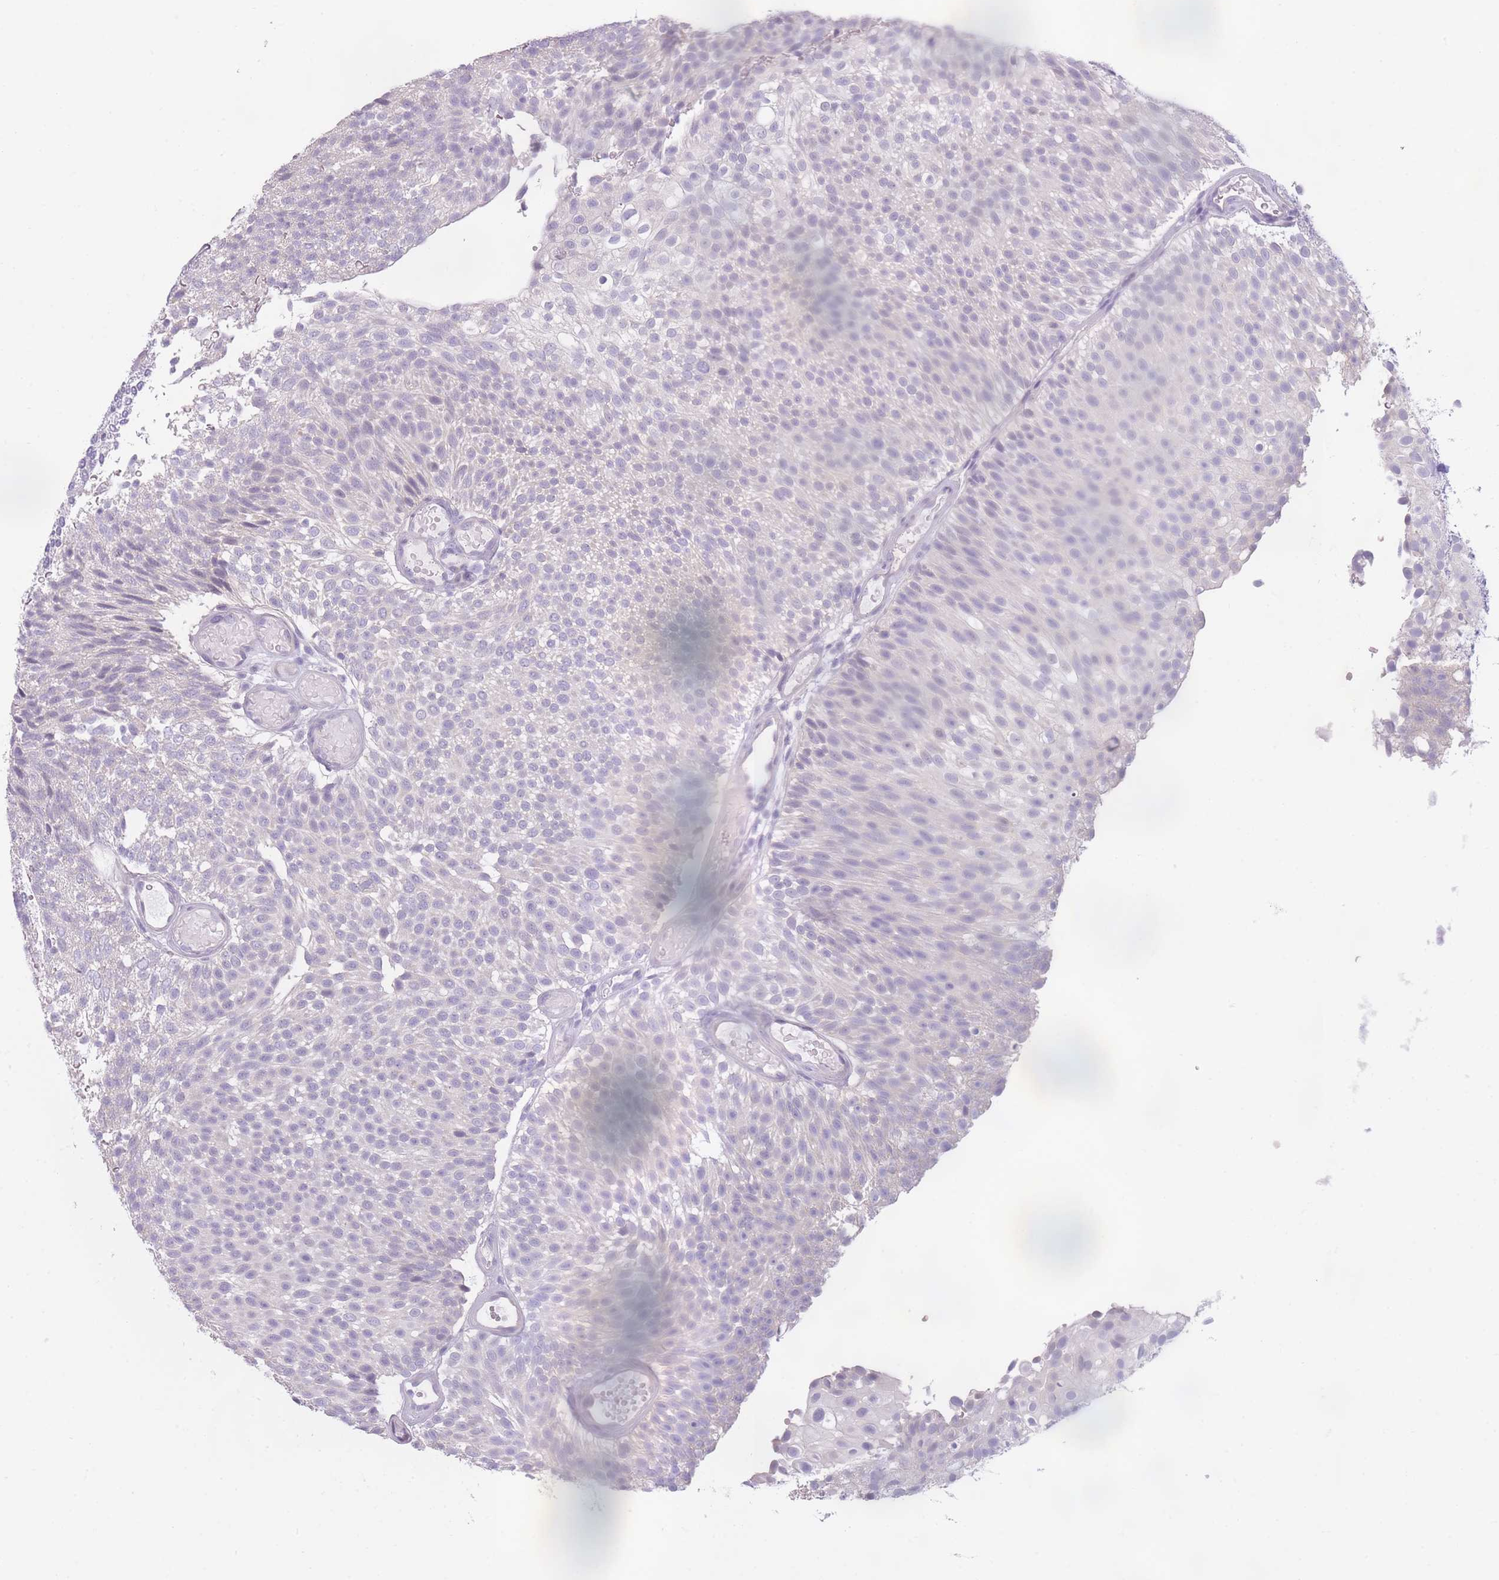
{"staining": {"intensity": "negative", "quantity": "none", "location": "none"}, "tissue": "urothelial cancer", "cell_type": "Tumor cells", "image_type": "cancer", "snomed": [{"axis": "morphology", "description": "Urothelial carcinoma, Low grade"}, {"axis": "topography", "description": "Urinary bladder"}], "caption": "Tumor cells are negative for protein expression in human urothelial cancer. (DAB immunohistochemistry (IHC), high magnification).", "gene": "TMEM236", "patient": {"sex": "male", "age": 78}}